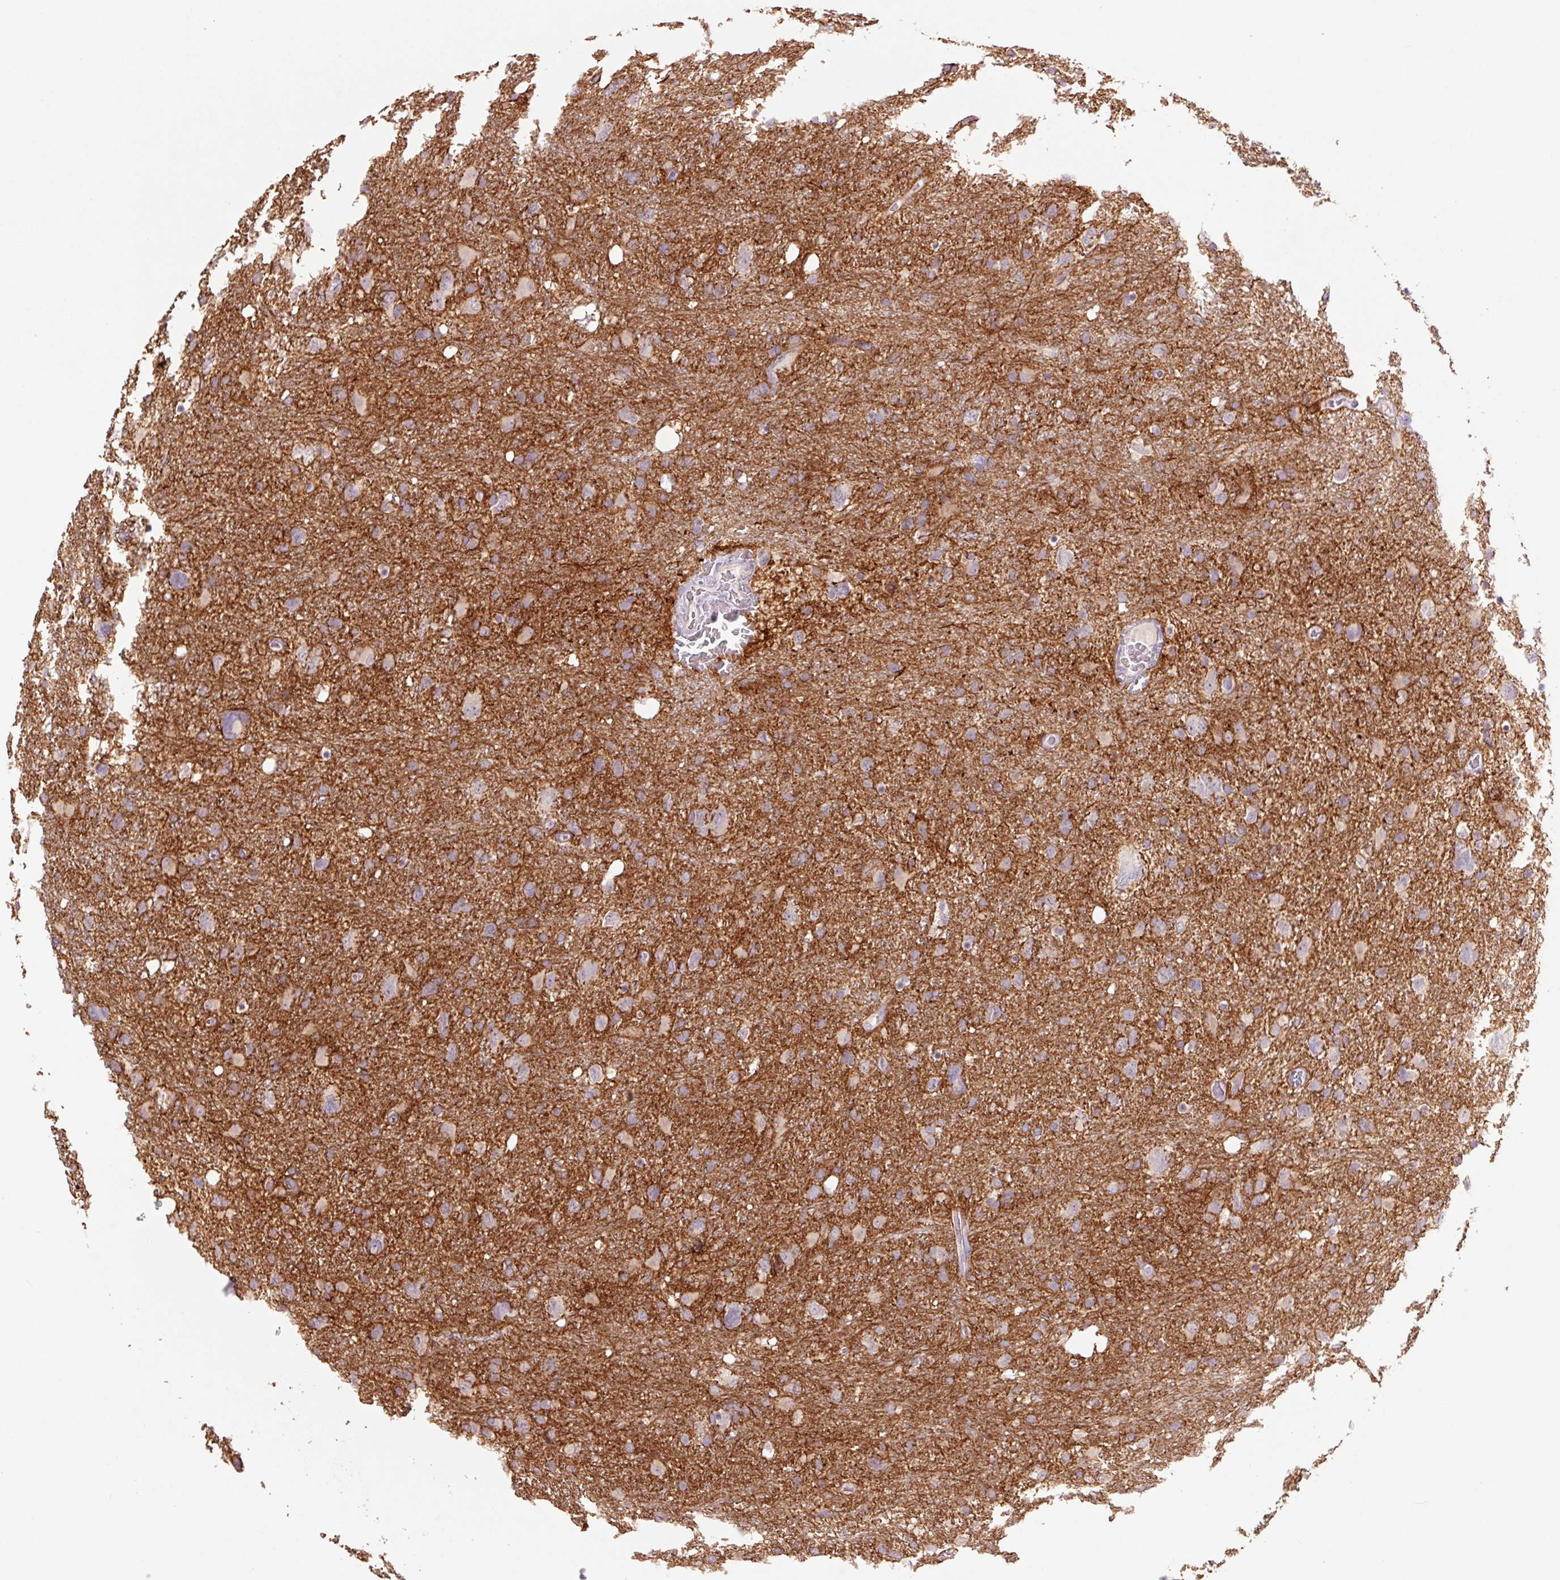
{"staining": {"intensity": "negative", "quantity": "none", "location": "none"}, "tissue": "glioma", "cell_type": "Tumor cells", "image_type": "cancer", "snomed": [{"axis": "morphology", "description": "Glioma, malignant, High grade"}, {"axis": "topography", "description": "Brain"}], "caption": "Tumor cells show no significant staining in glioma.", "gene": "SLC1A4", "patient": {"sex": "male", "age": 61}}